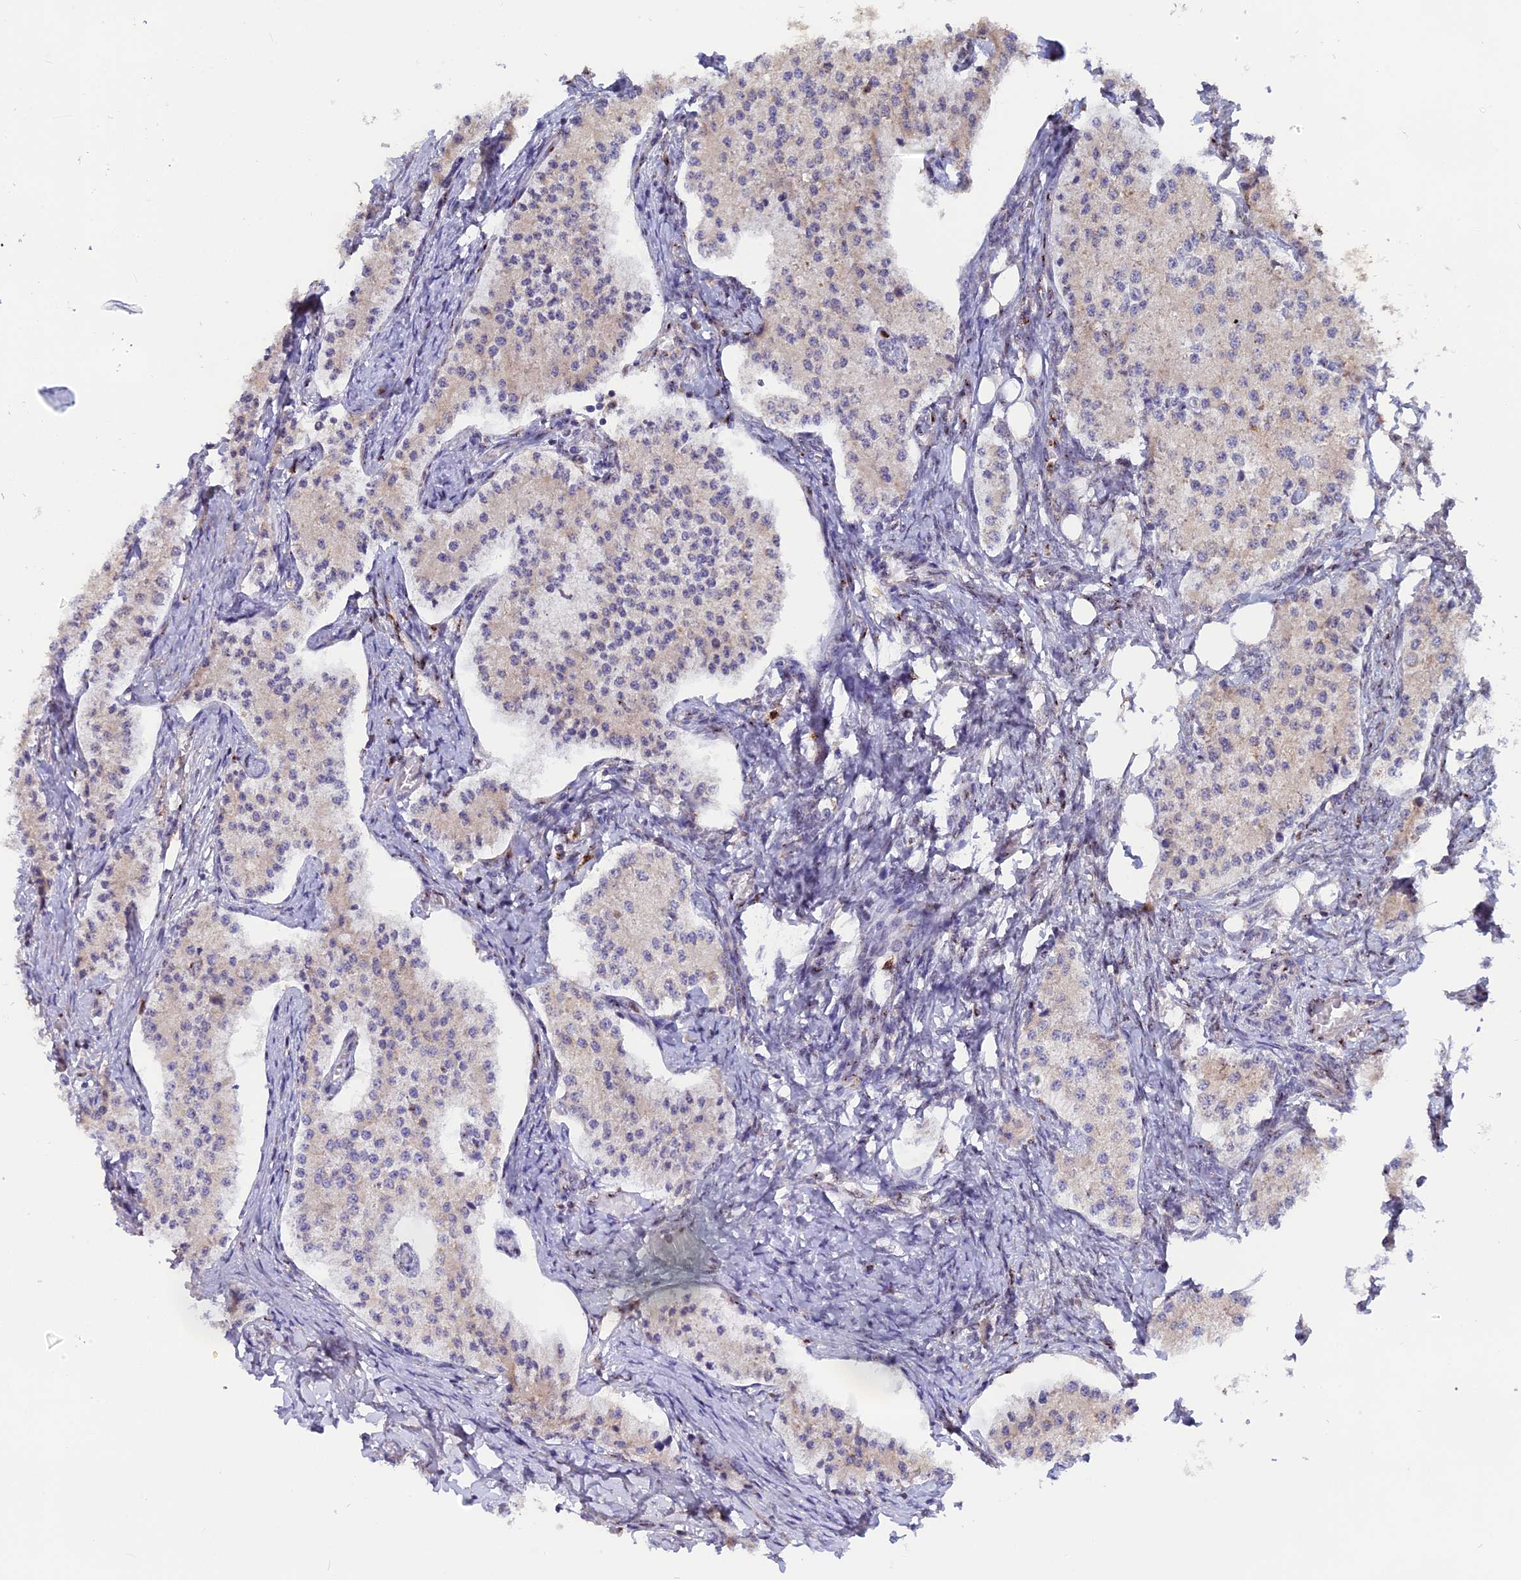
{"staining": {"intensity": "negative", "quantity": "none", "location": "none"}, "tissue": "carcinoid", "cell_type": "Tumor cells", "image_type": "cancer", "snomed": [{"axis": "morphology", "description": "Carcinoid, malignant, NOS"}, {"axis": "topography", "description": "Colon"}], "caption": "Immunohistochemistry of malignant carcinoid shows no expression in tumor cells.", "gene": "FAM118B", "patient": {"sex": "female", "age": 52}}